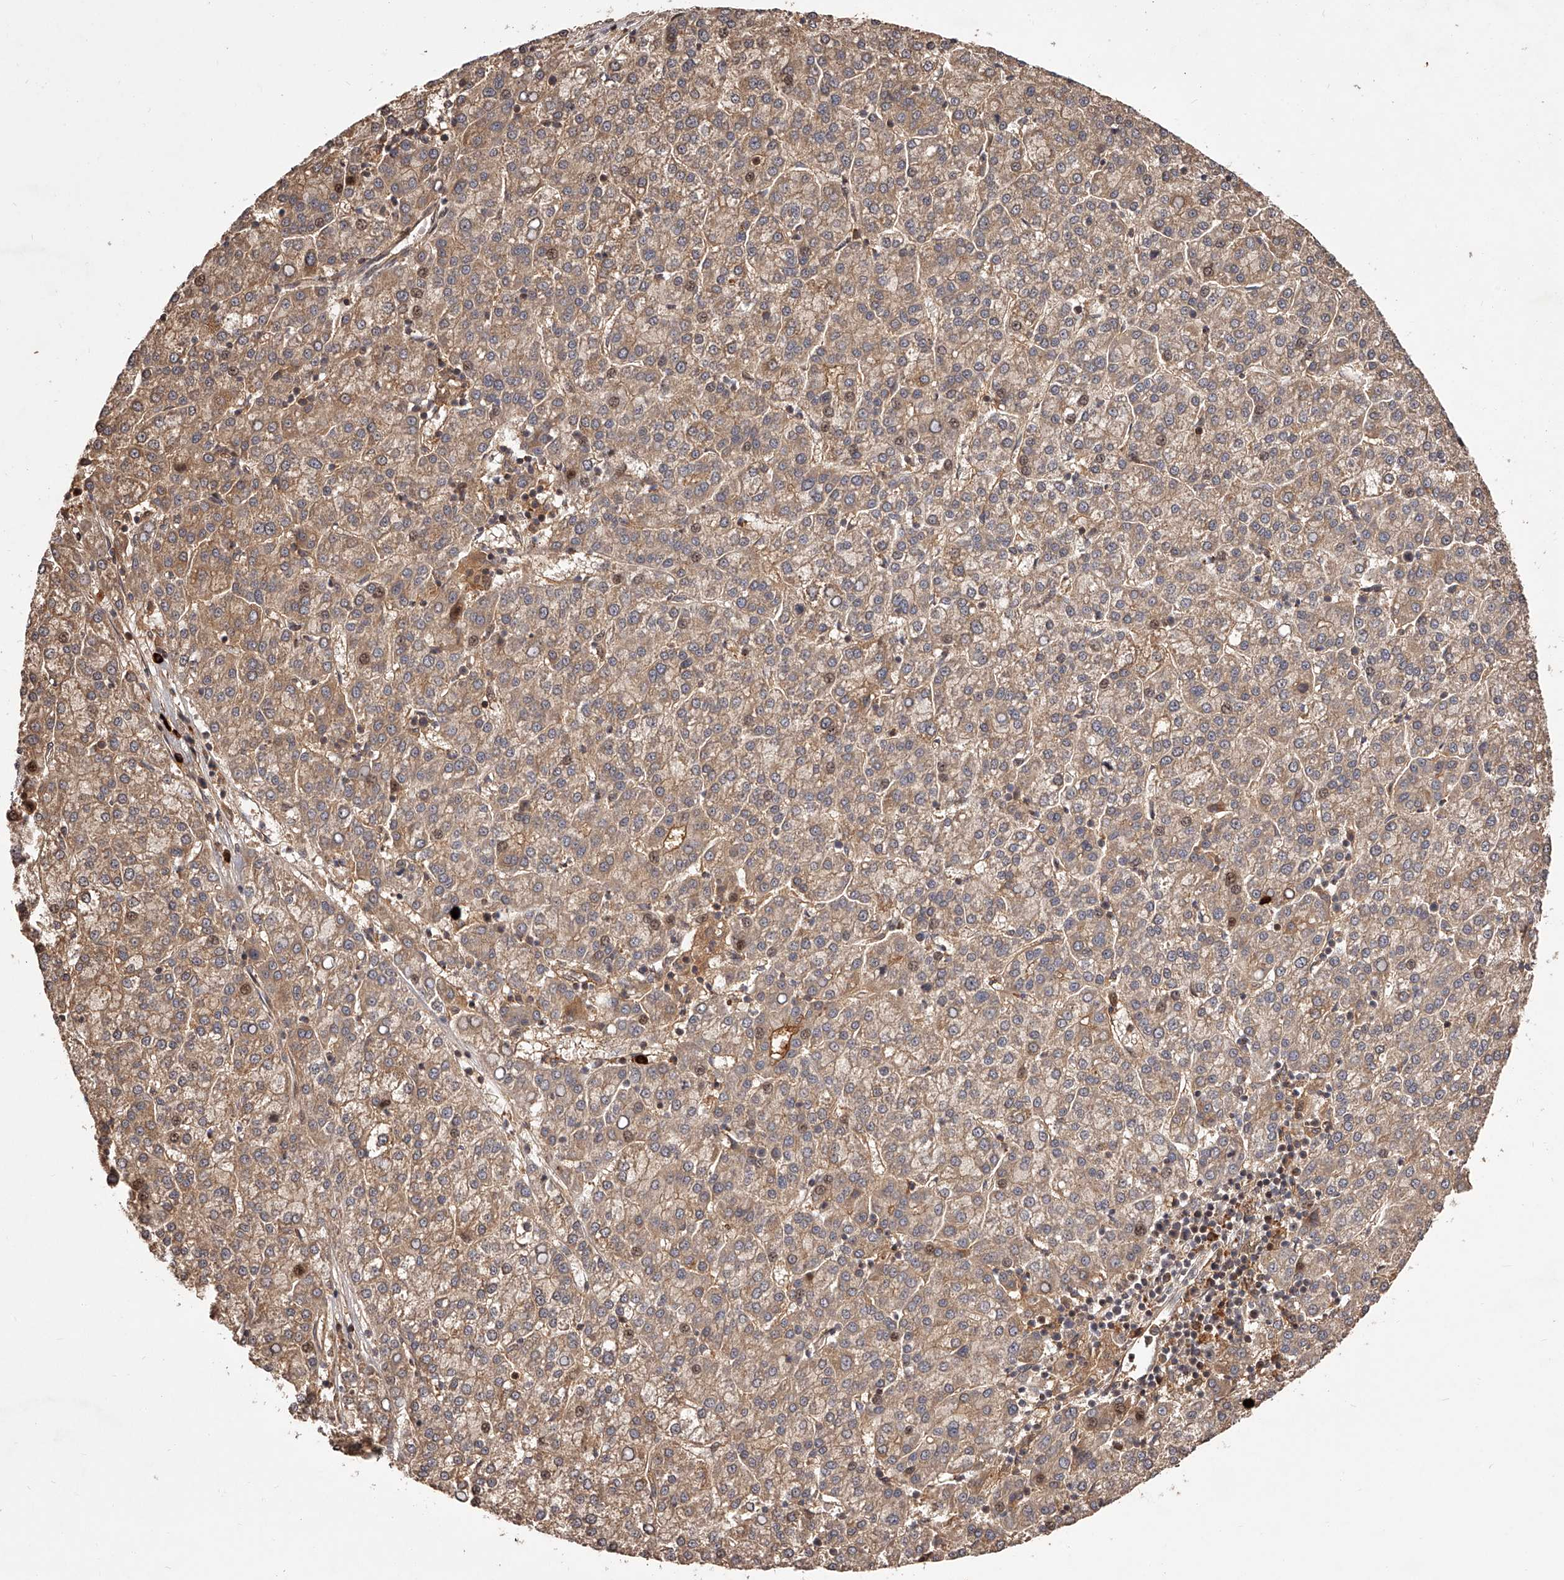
{"staining": {"intensity": "weak", "quantity": ">75%", "location": "cytoplasmic/membranous"}, "tissue": "liver cancer", "cell_type": "Tumor cells", "image_type": "cancer", "snomed": [{"axis": "morphology", "description": "Carcinoma, Hepatocellular, NOS"}, {"axis": "topography", "description": "Liver"}], "caption": "Brown immunohistochemical staining in liver cancer exhibits weak cytoplasmic/membranous positivity in about >75% of tumor cells.", "gene": "CRYZL1", "patient": {"sex": "female", "age": 58}}